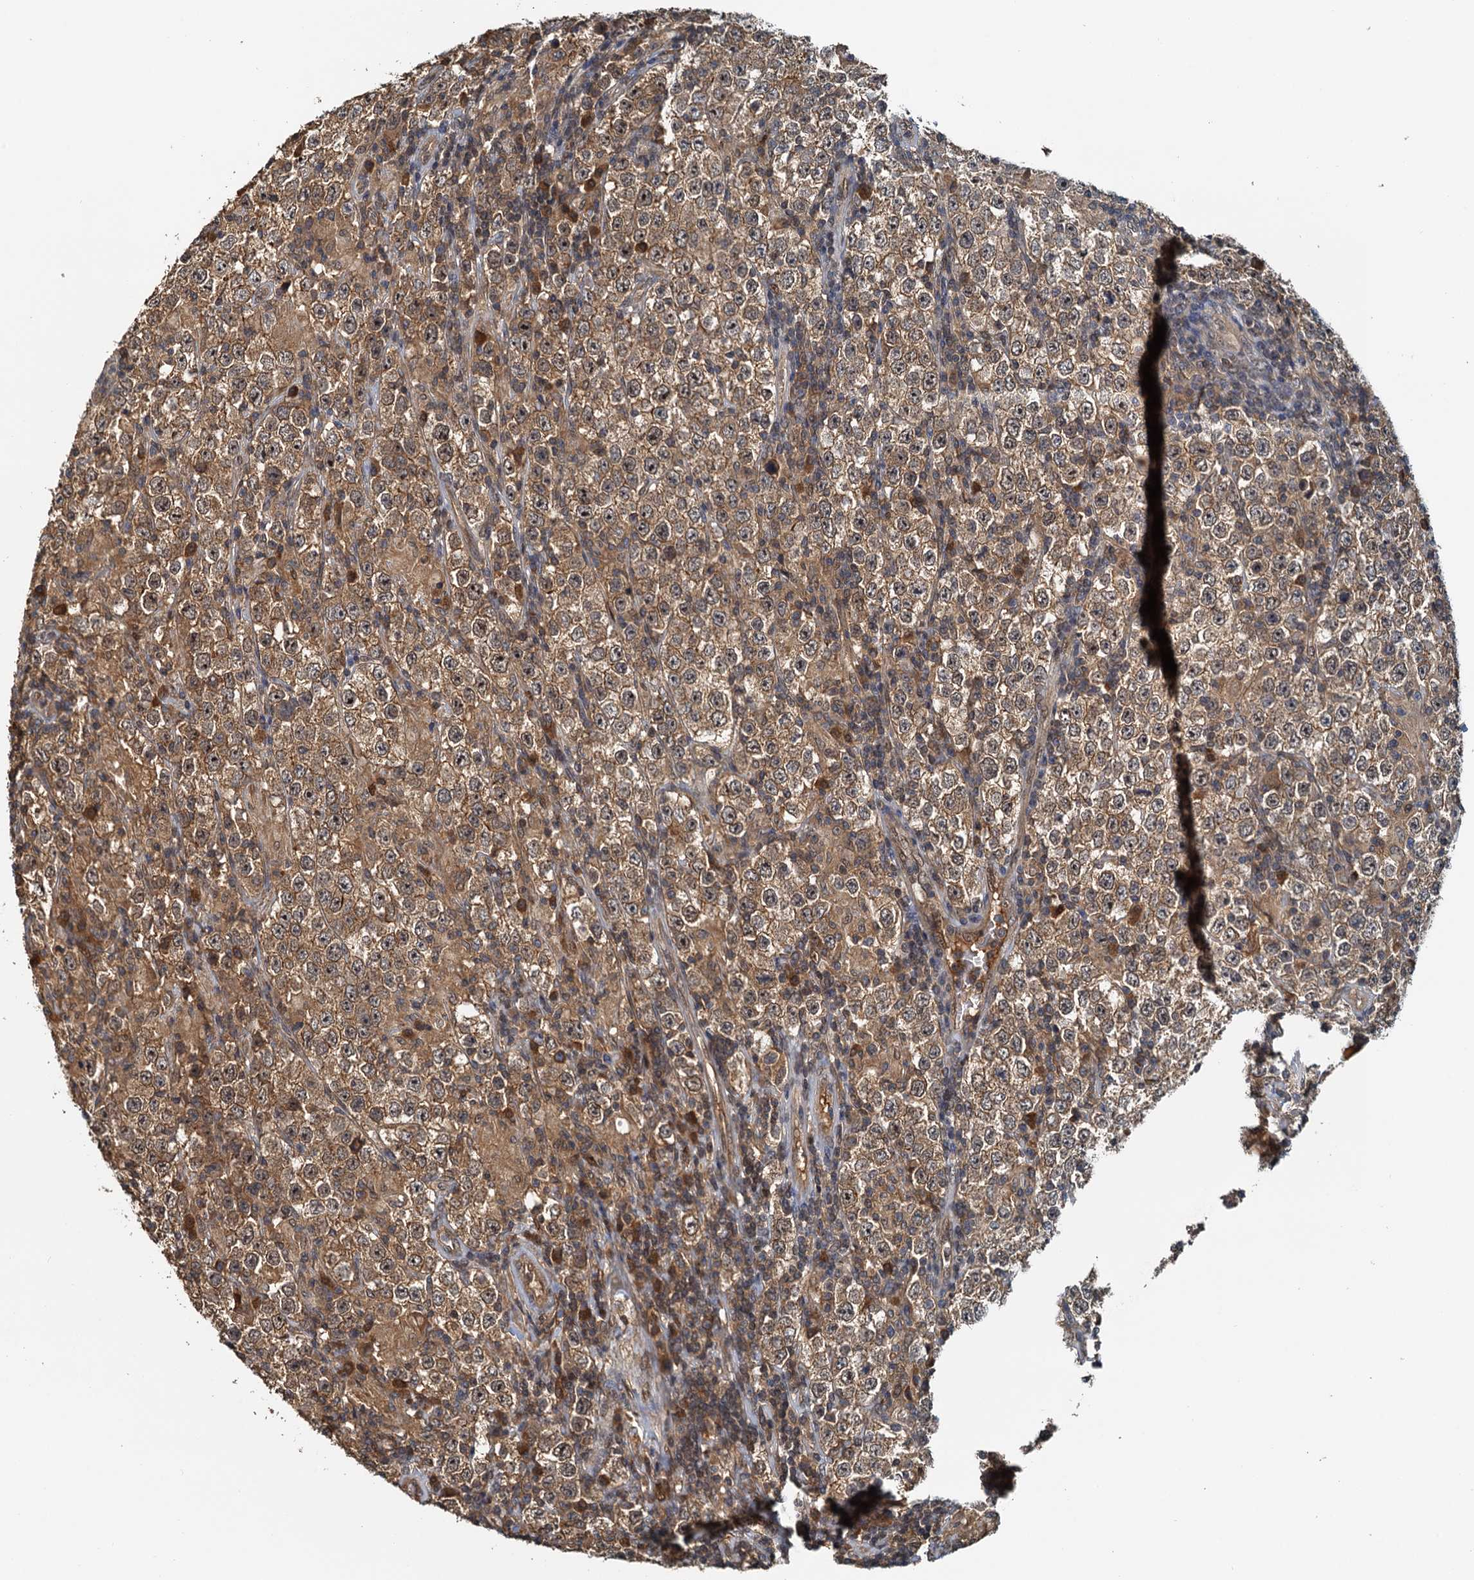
{"staining": {"intensity": "moderate", "quantity": ">75%", "location": "cytoplasmic/membranous"}, "tissue": "testis cancer", "cell_type": "Tumor cells", "image_type": "cancer", "snomed": [{"axis": "morphology", "description": "Normal tissue, NOS"}, {"axis": "morphology", "description": "Urothelial carcinoma, High grade"}, {"axis": "morphology", "description": "Seminoma, NOS"}, {"axis": "morphology", "description": "Carcinoma, Embryonal, NOS"}, {"axis": "topography", "description": "Urinary bladder"}, {"axis": "topography", "description": "Testis"}], "caption": "This is a photomicrograph of immunohistochemistry staining of testis cancer (embryonal carcinoma), which shows moderate positivity in the cytoplasmic/membranous of tumor cells.", "gene": "UBL7", "patient": {"sex": "male", "age": 41}}